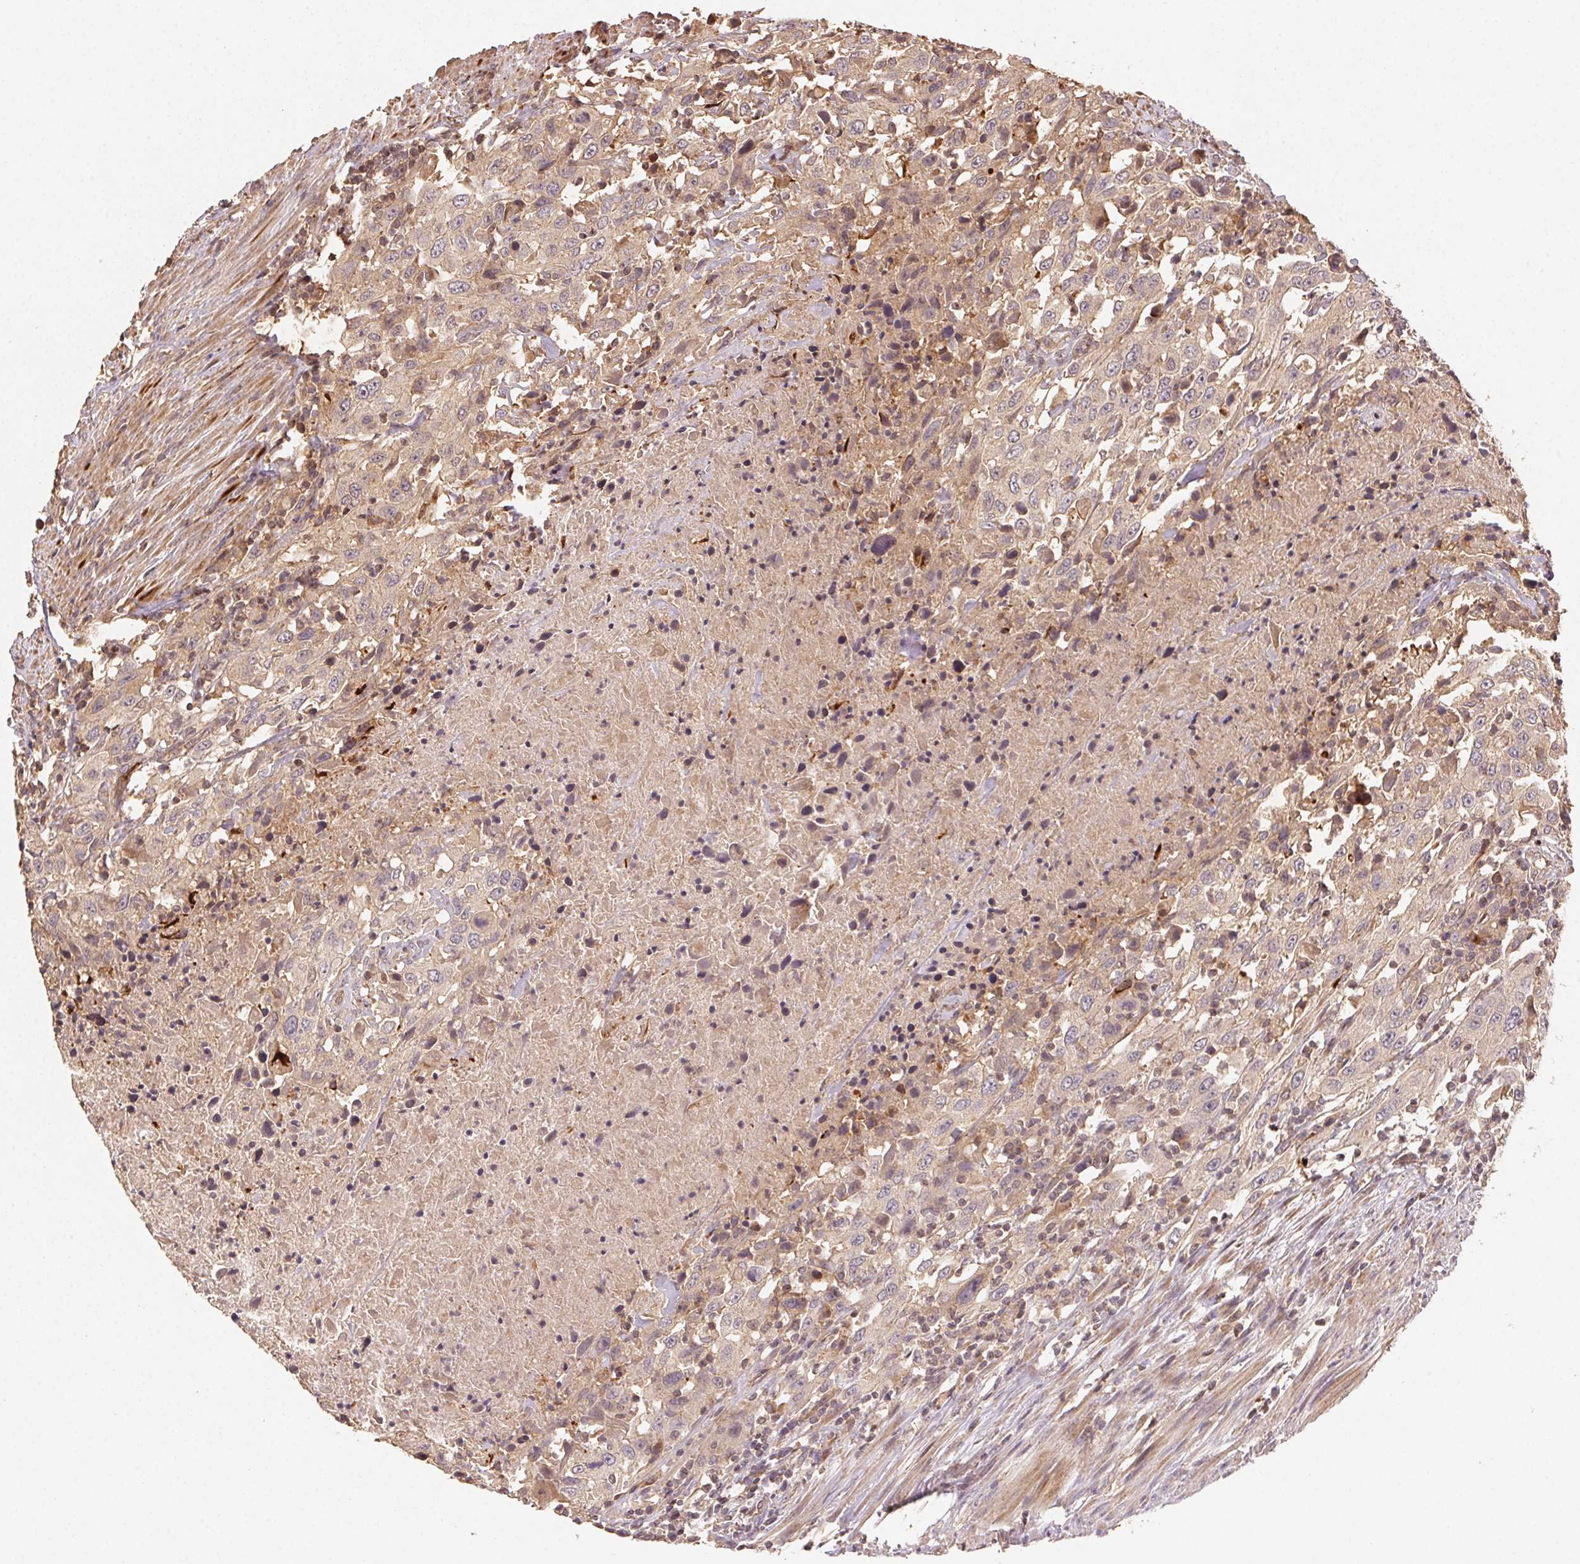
{"staining": {"intensity": "weak", "quantity": ">75%", "location": "cytoplasmic/membranous"}, "tissue": "urothelial cancer", "cell_type": "Tumor cells", "image_type": "cancer", "snomed": [{"axis": "morphology", "description": "Urothelial carcinoma, High grade"}, {"axis": "topography", "description": "Urinary bladder"}], "caption": "Protein staining of urothelial cancer tissue demonstrates weak cytoplasmic/membranous staining in about >75% of tumor cells. The staining was performed using DAB, with brown indicating positive protein expression. Nuclei are stained blue with hematoxylin.", "gene": "RALA", "patient": {"sex": "male", "age": 61}}